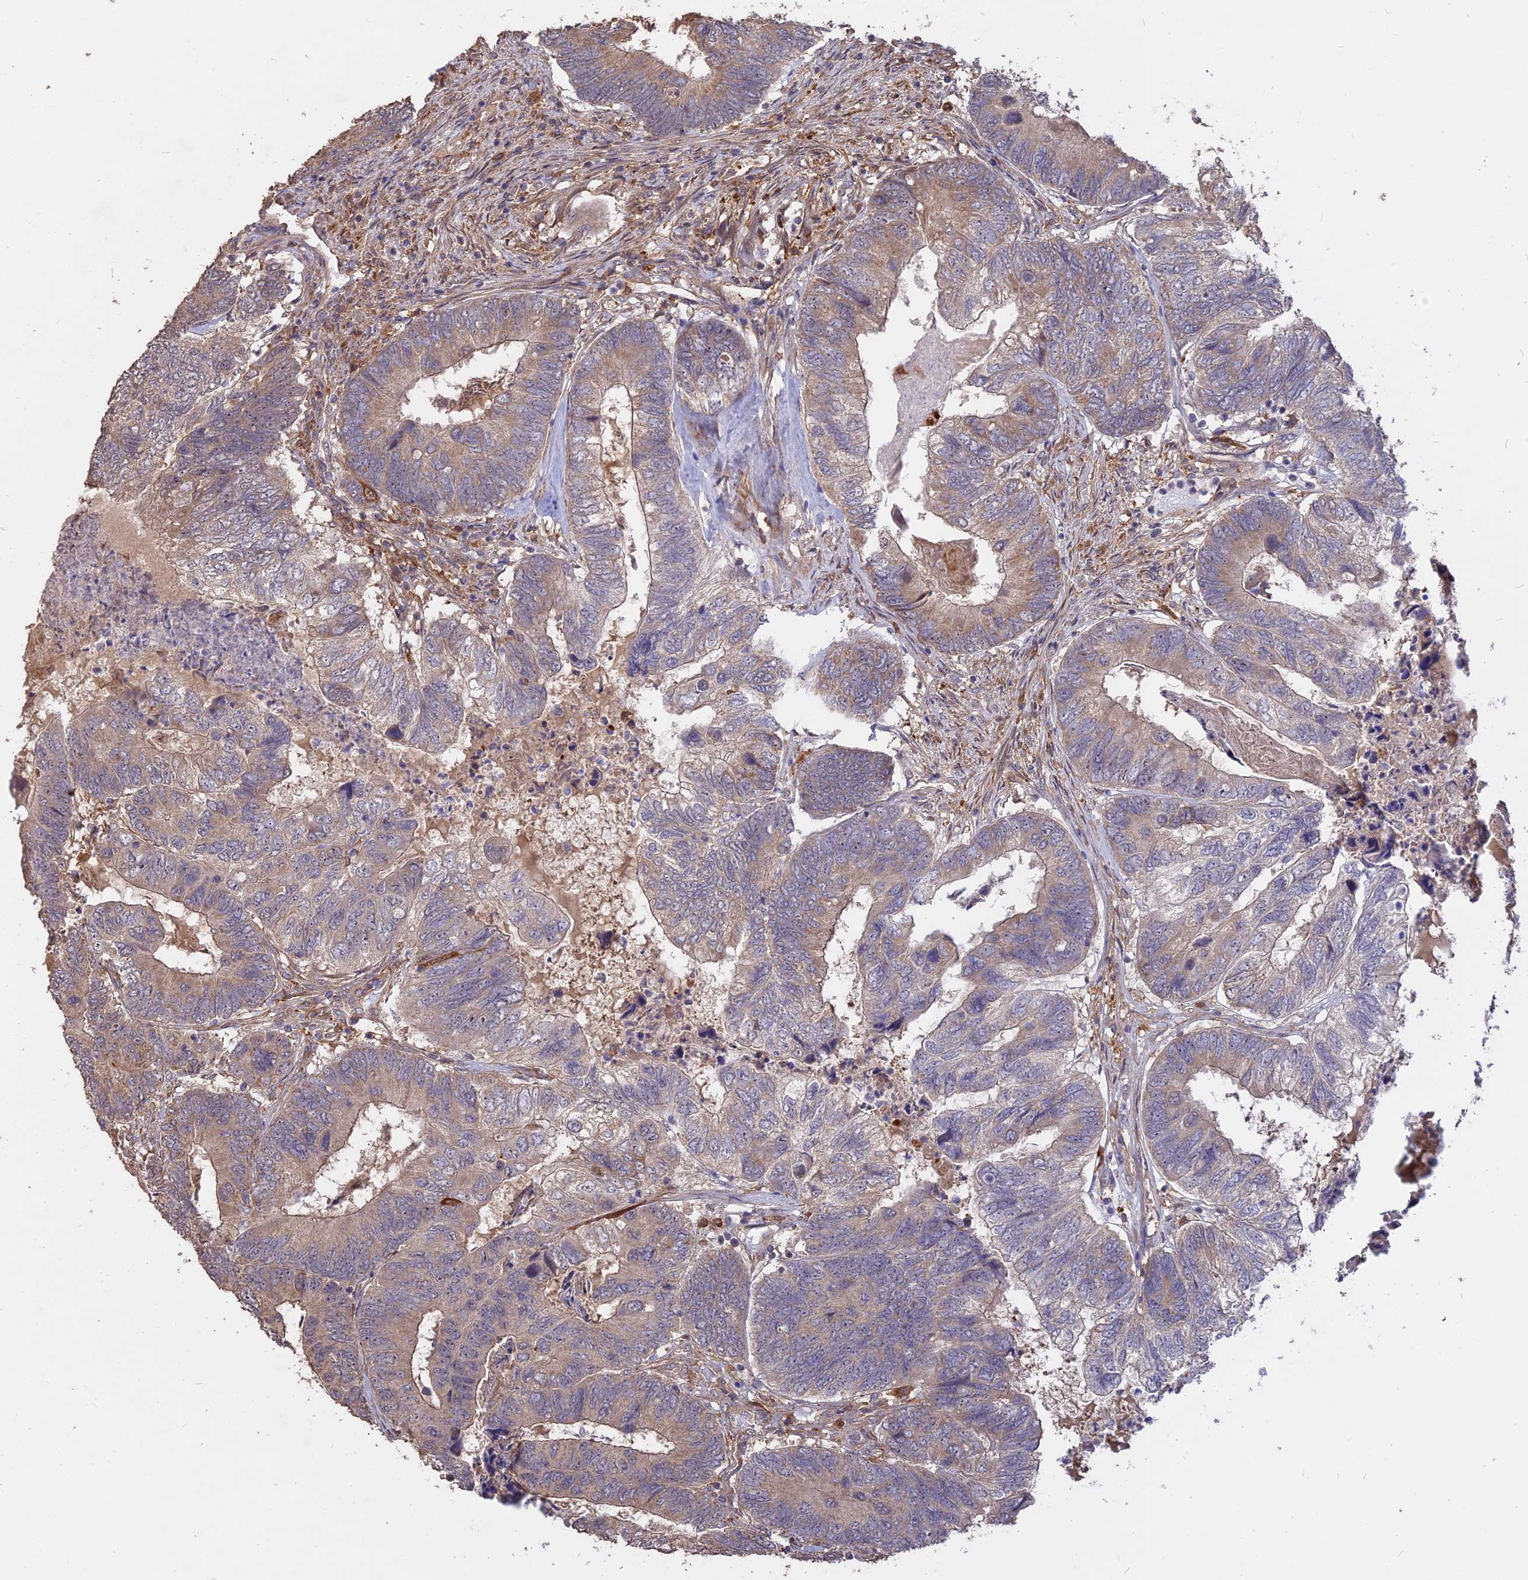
{"staining": {"intensity": "moderate", "quantity": "25%-75%", "location": "cytoplasmic/membranous"}, "tissue": "colorectal cancer", "cell_type": "Tumor cells", "image_type": "cancer", "snomed": [{"axis": "morphology", "description": "Adenocarcinoma, NOS"}, {"axis": "topography", "description": "Colon"}], "caption": "A histopathology image of human colorectal adenocarcinoma stained for a protein reveals moderate cytoplasmic/membranous brown staining in tumor cells.", "gene": "SAC3D1", "patient": {"sex": "female", "age": 67}}